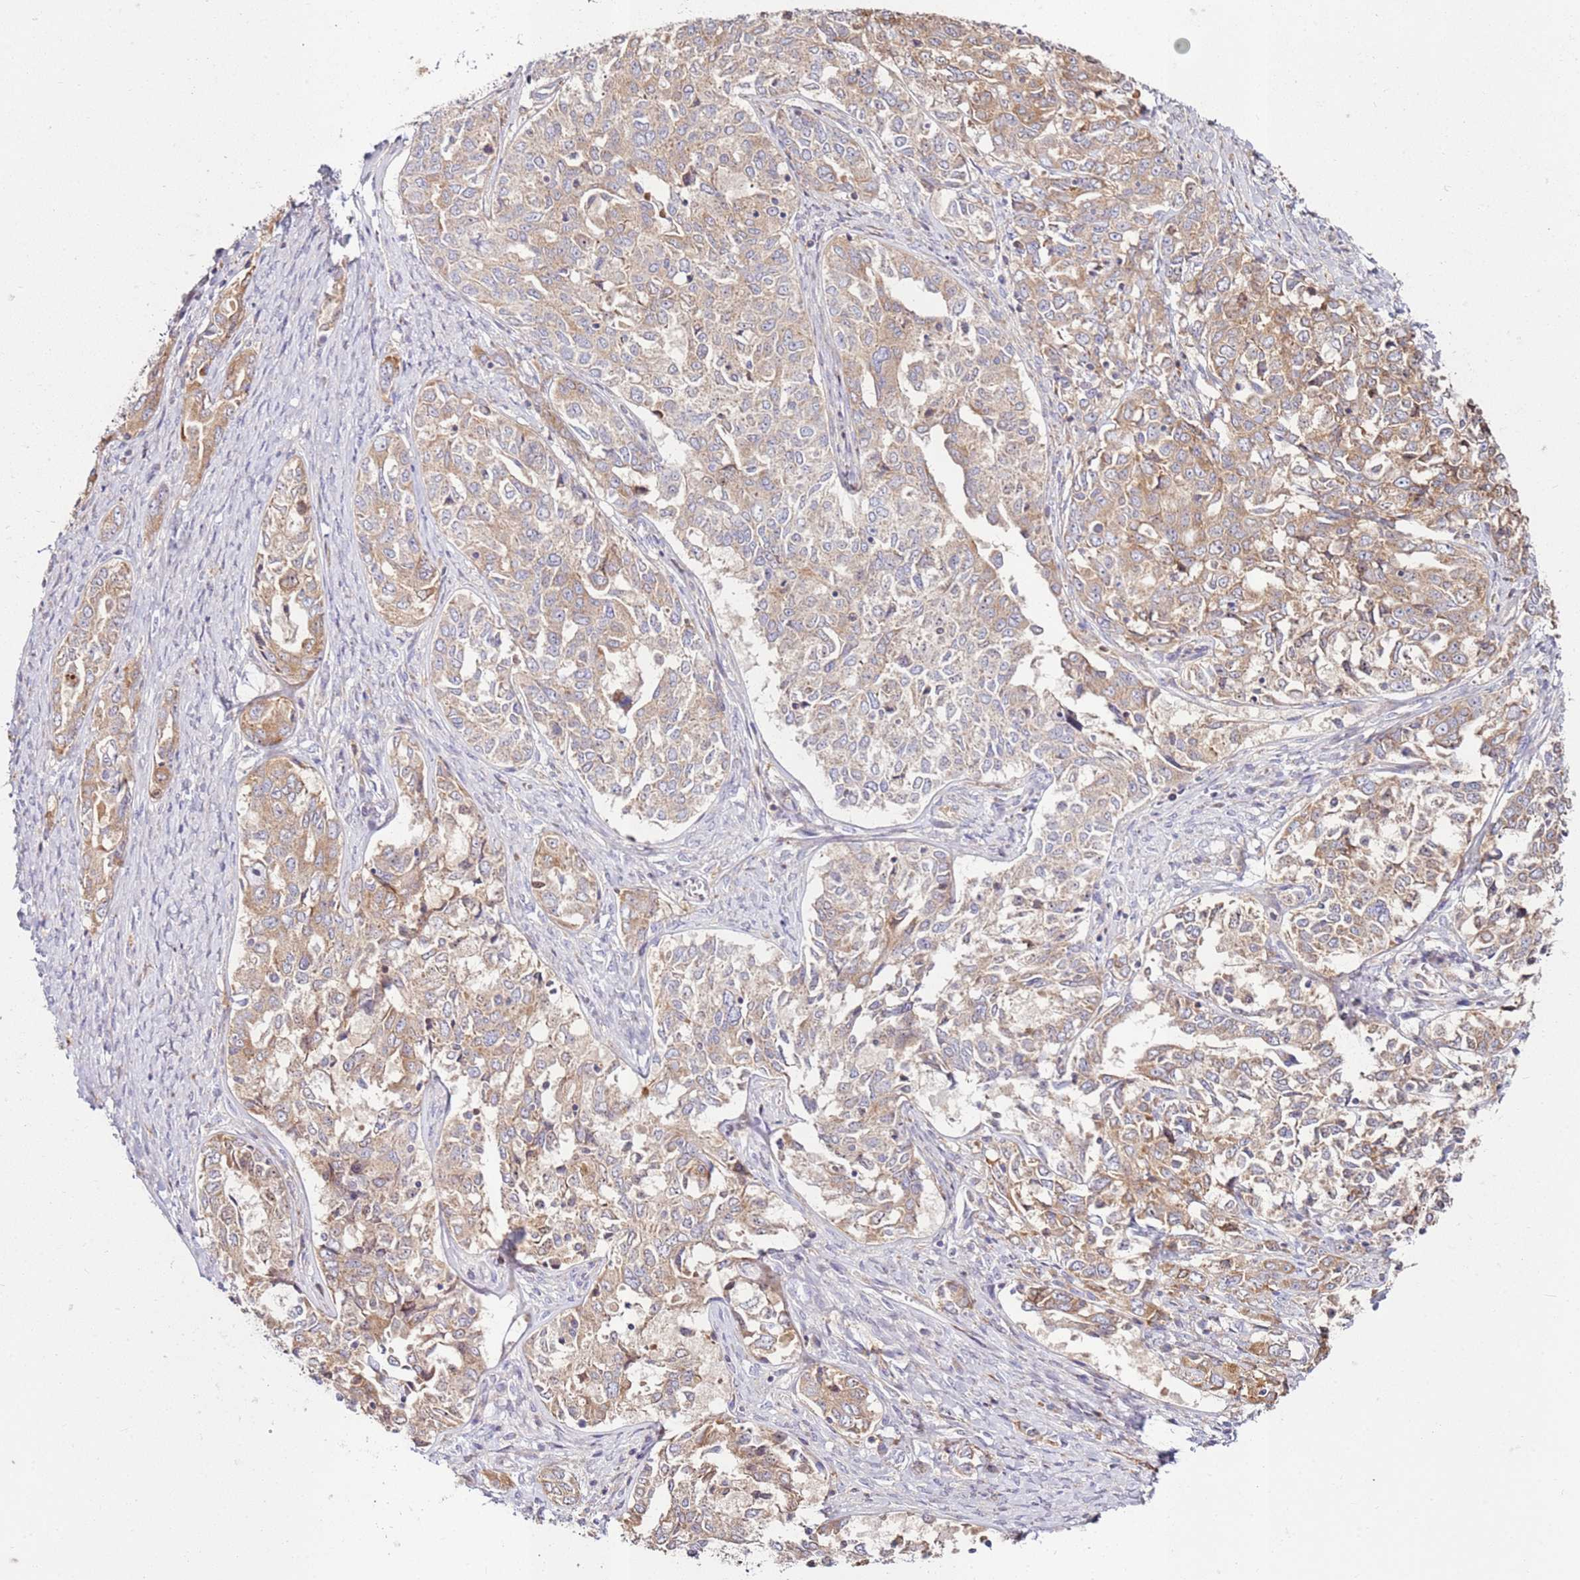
{"staining": {"intensity": "moderate", "quantity": ">75%", "location": "cytoplasmic/membranous"}, "tissue": "ovarian cancer", "cell_type": "Tumor cells", "image_type": "cancer", "snomed": [{"axis": "morphology", "description": "Carcinoma, endometroid"}, {"axis": "topography", "description": "Ovary"}], "caption": "Protein expression analysis of human ovarian cancer (endometroid carcinoma) reveals moderate cytoplasmic/membranous staining in approximately >75% of tumor cells.", "gene": "CNOT9", "patient": {"sex": "female", "age": 62}}